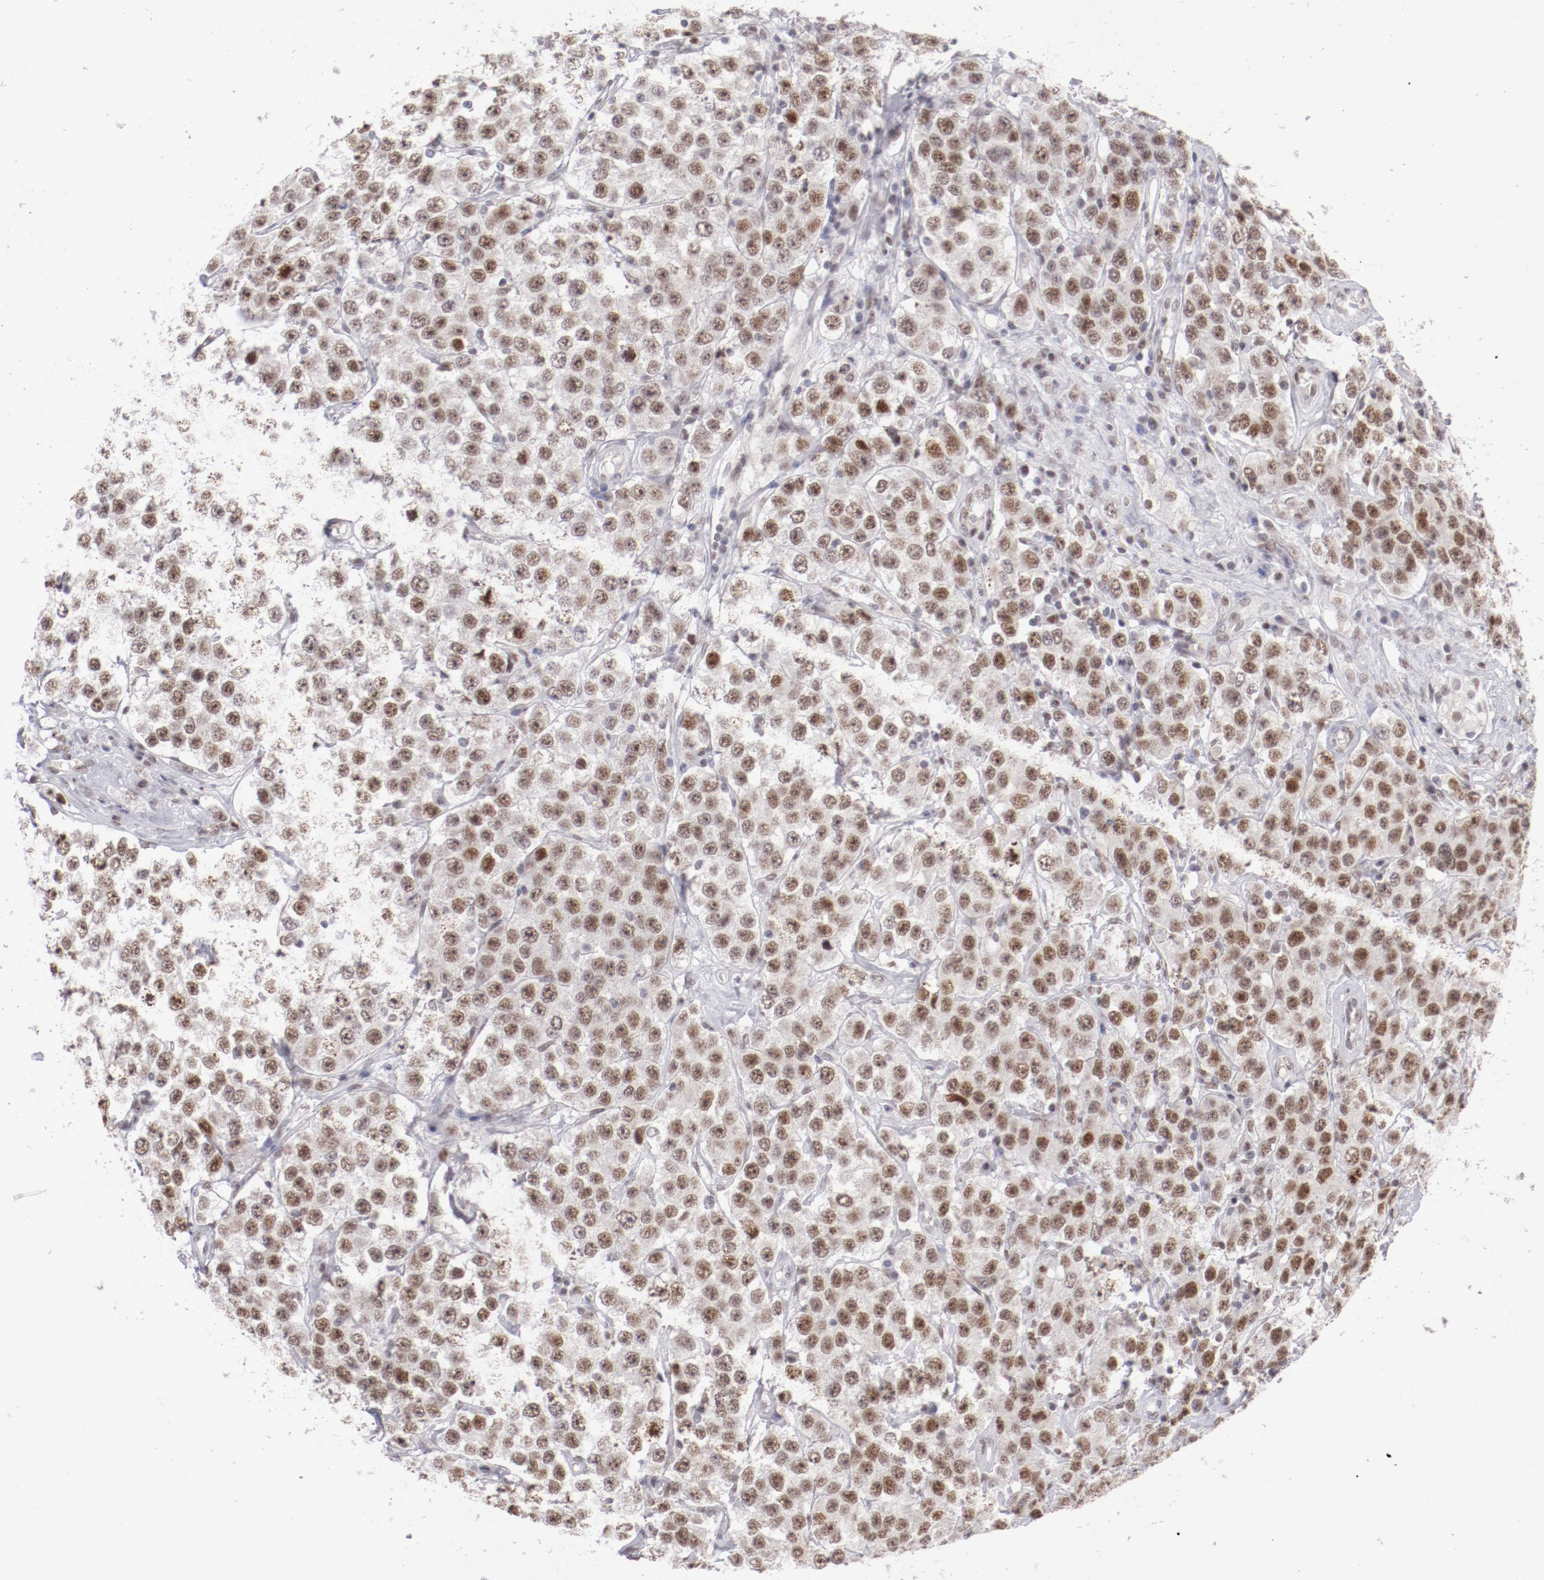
{"staining": {"intensity": "moderate", "quantity": ">75%", "location": "nuclear"}, "tissue": "testis cancer", "cell_type": "Tumor cells", "image_type": "cancer", "snomed": [{"axis": "morphology", "description": "Seminoma, NOS"}, {"axis": "topography", "description": "Testis"}], "caption": "IHC staining of seminoma (testis), which displays medium levels of moderate nuclear staining in approximately >75% of tumor cells indicating moderate nuclear protein expression. The staining was performed using DAB (3,3'-diaminobenzidine) (brown) for protein detection and nuclei were counterstained in hematoxylin (blue).", "gene": "TFAP4", "patient": {"sex": "male", "age": 52}}